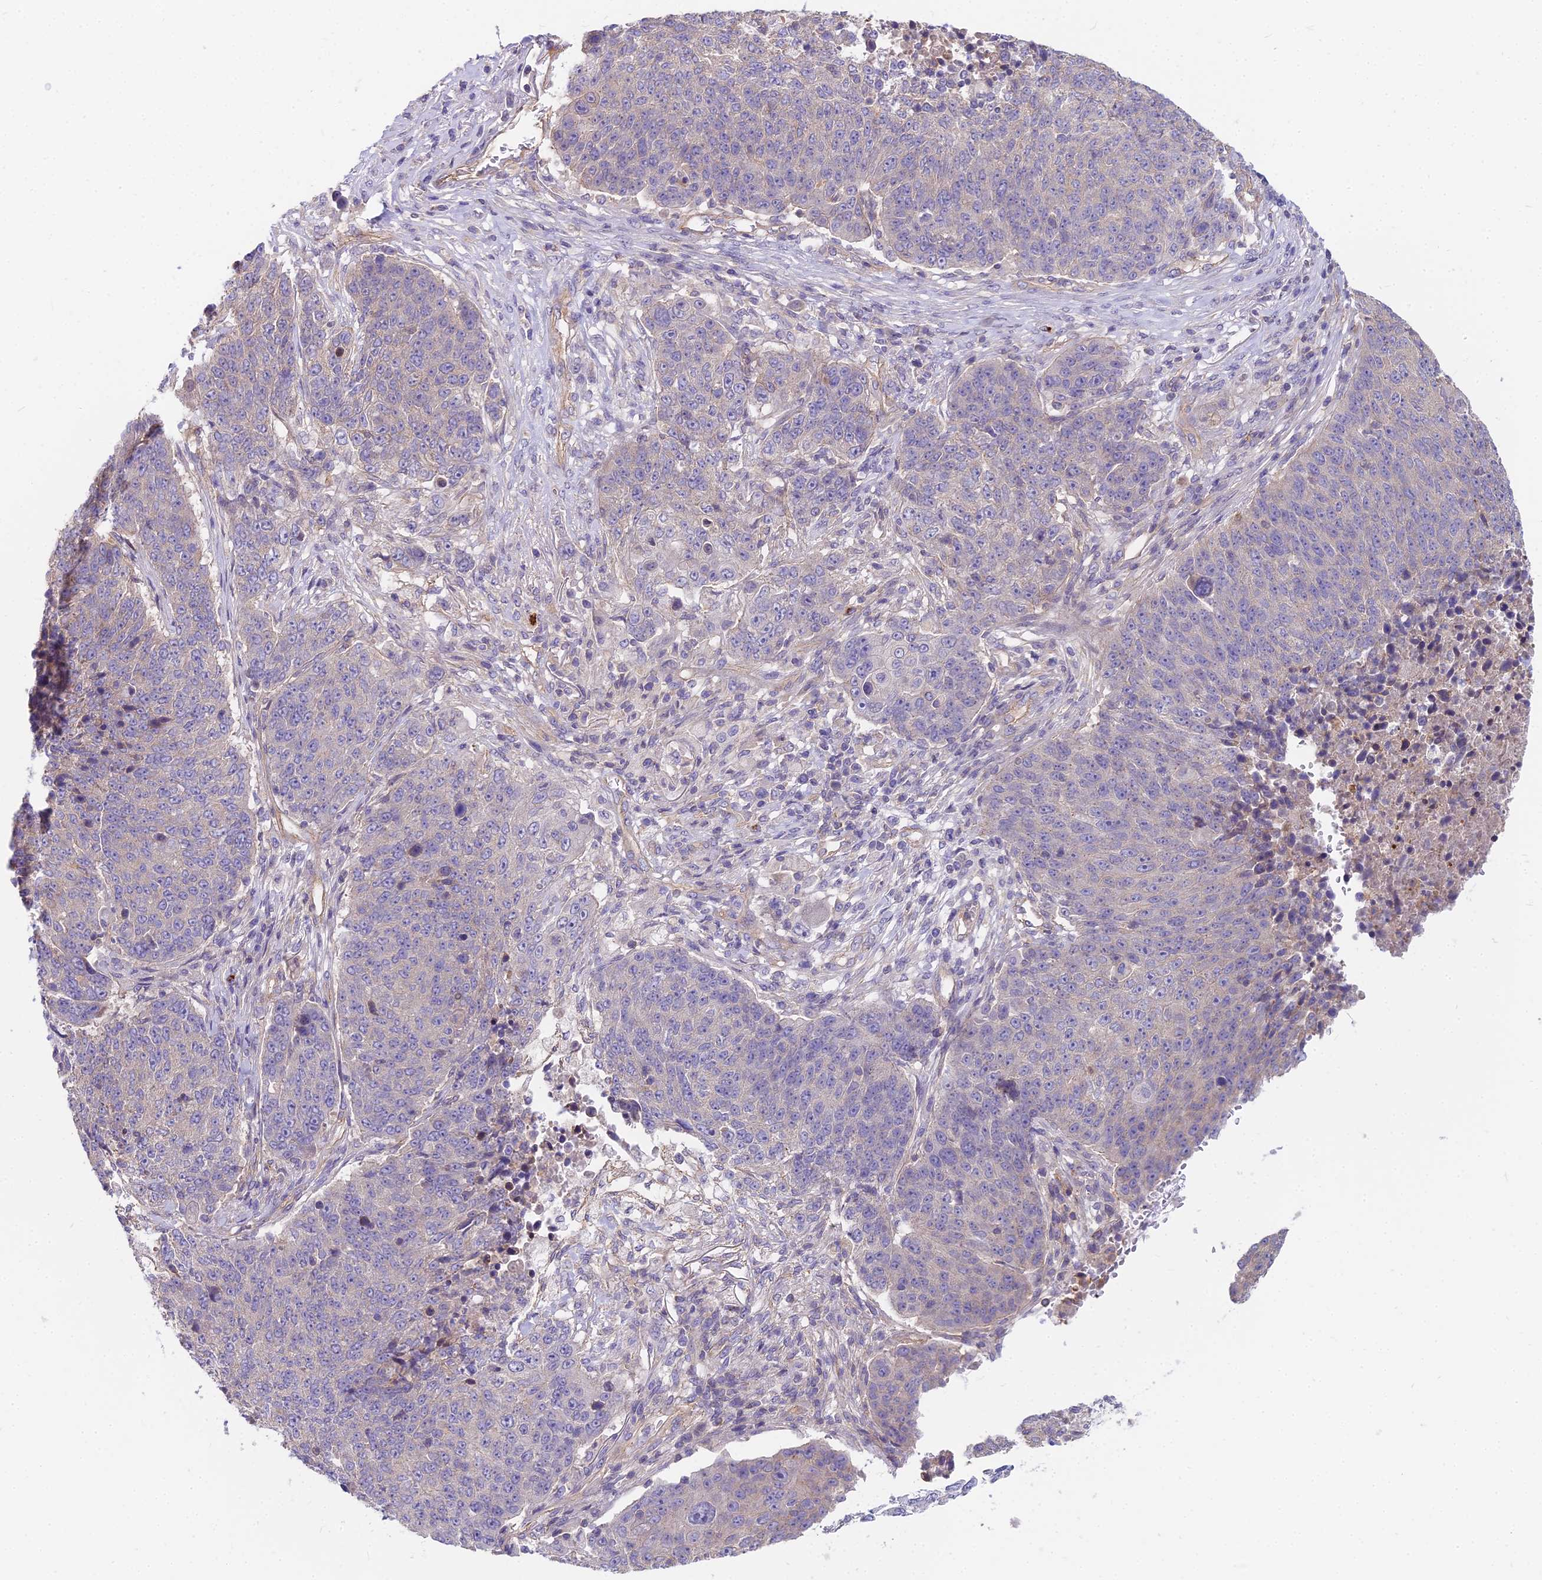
{"staining": {"intensity": "negative", "quantity": "none", "location": "none"}, "tissue": "lung cancer", "cell_type": "Tumor cells", "image_type": "cancer", "snomed": [{"axis": "morphology", "description": "Normal tissue, NOS"}, {"axis": "morphology", "description": "Squamous cell carcinoma, NOS"}, {"axis": "topography", "description": "Lymph node"}, {"axis": "topography", "description": "Lung"}], "caption": "This is an immunohistochemistry image of lung squamous cell carcinoma. There is no expression in tumor cells.", "gene": "HLA-DOA", "patient": {"sex": "male", "age": 66}}